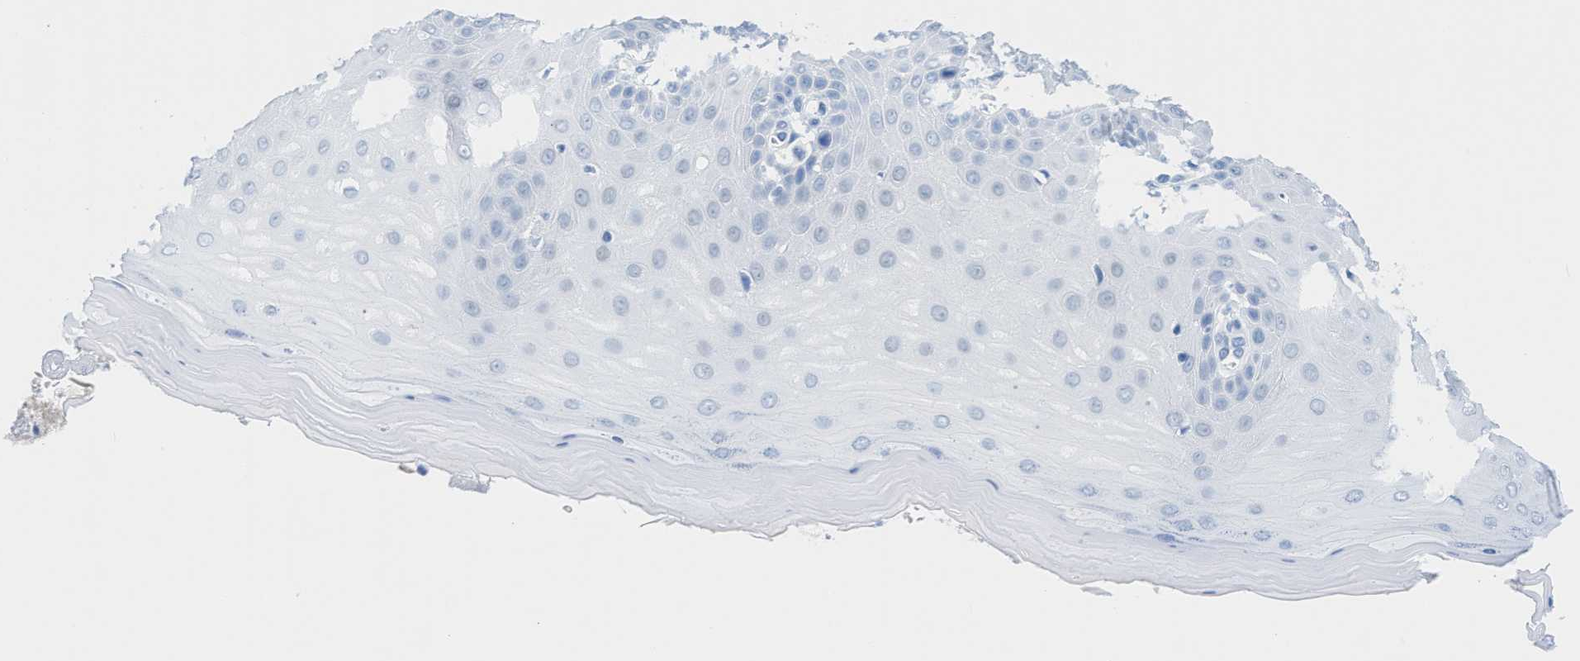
{"staining": {"intensity": "negative", "quantity": "none", "location": "none"}, "tissue": "cervix", "cell_type": "Glandular cells", "image_type": "normal", "snomed": [{"axis": "morphology", "description": "Normal tissue, NOS"}, {"axis": "topography", "description": "Cervix"}], "caption": "IHC of unremarkable human cervix shows no staining in glandular cells. Brightfield microscopy of immunohistochemistry stained with DAB (brown) and hematoxylin (blue), captured at high magnification.", "gene": "FDCSP", "patient": {"sex": "female", "age": 55}}